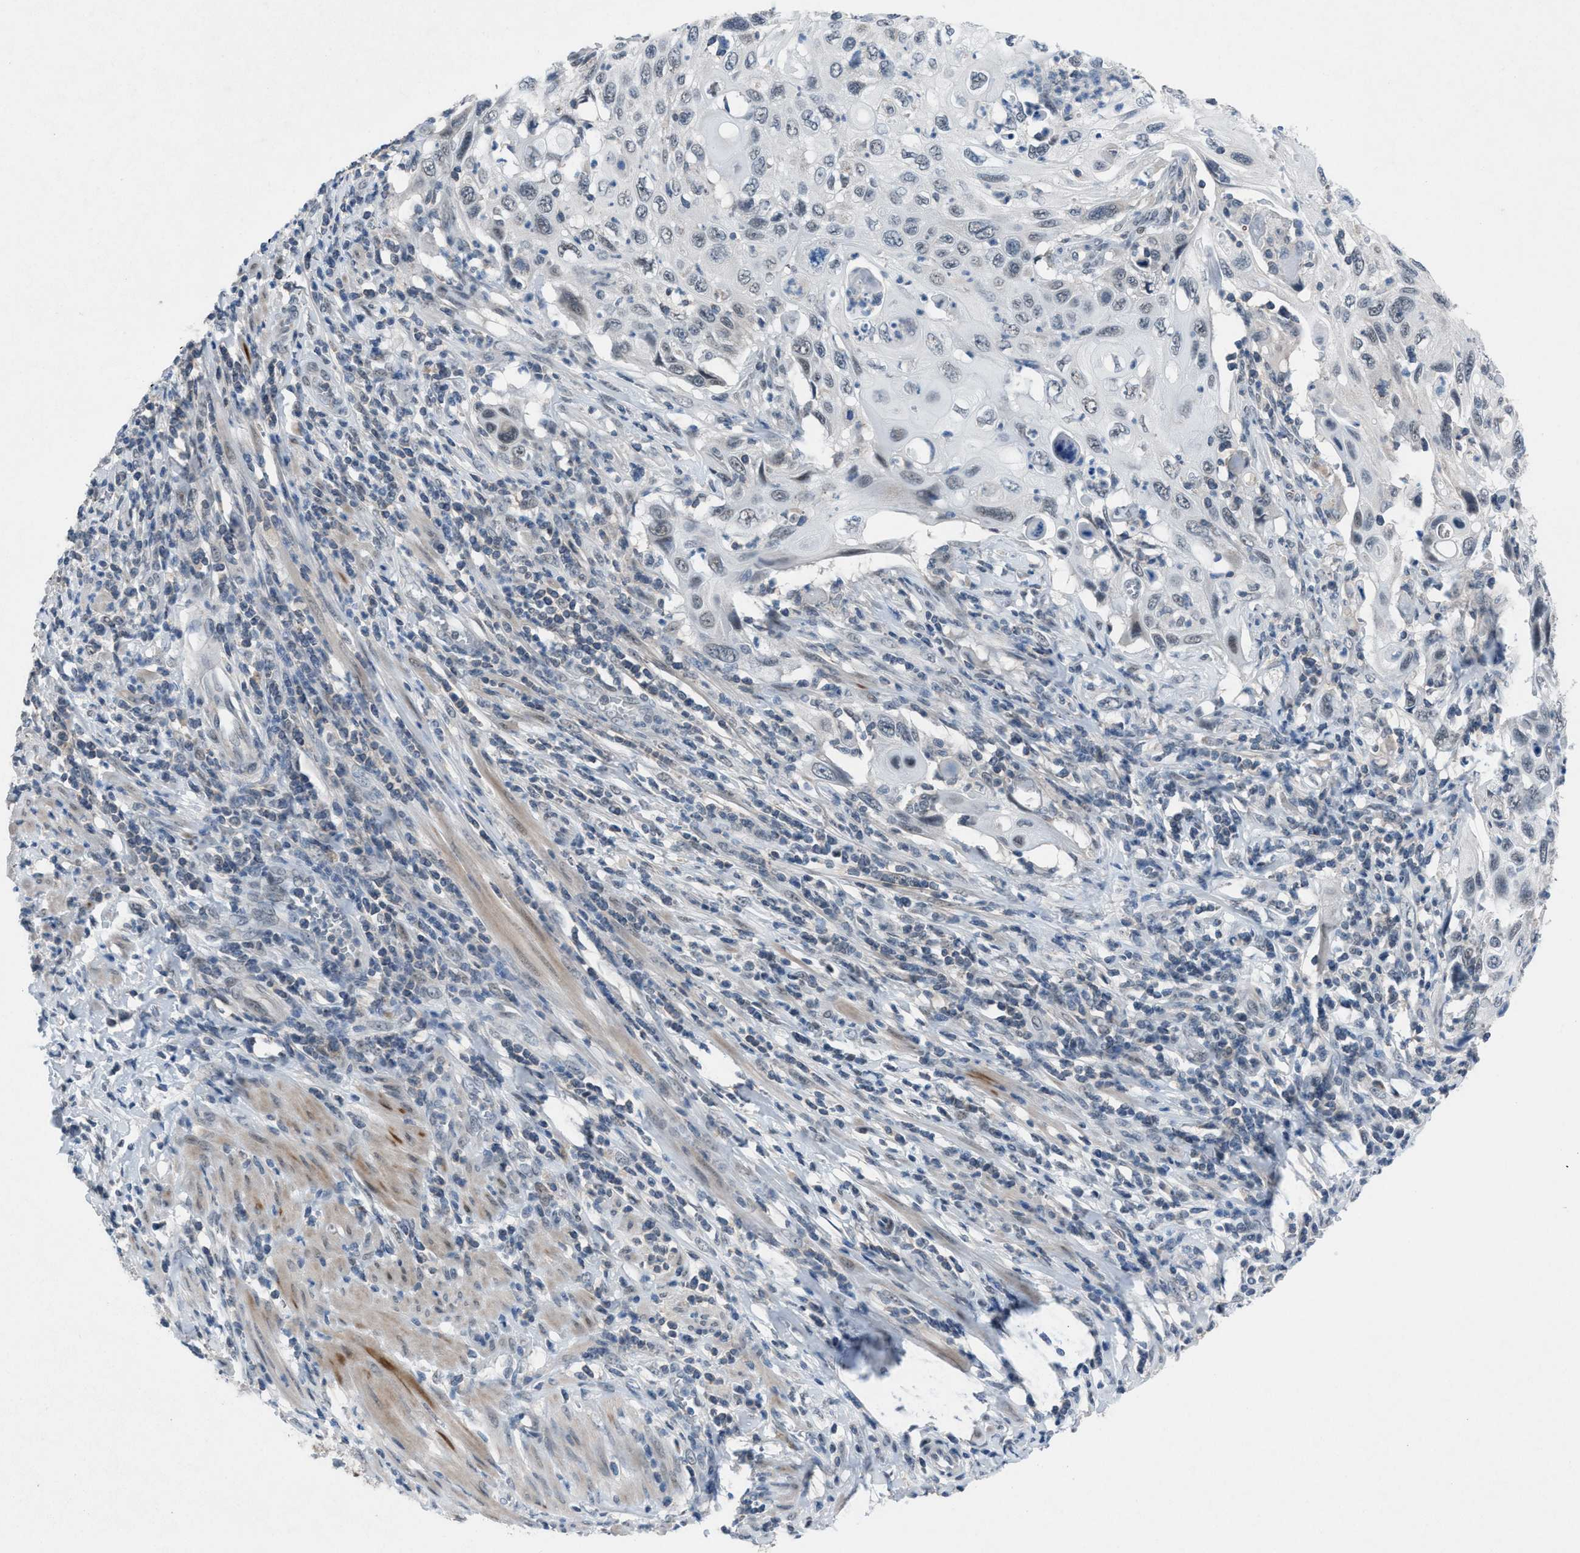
{"staining": {"intensity": "negative", "quantity": "none", "location": "none"}, "tissue": "cervical cancer", "cell_type": "Tumor cells", "image_type": "cancer", "snomed": [{"axis": "morphology", "description": "Squamous cell carcinoma, NOS"}, {"axis": "topography", "description": "Cervix"}], "caption": "Immunohistochemistry (IHC) of human cervical cancer (squamous cell carcinoma) exhibits no positivity in tumor cells. (DAB immunohistochemistry with hematoxylin counter stain).", "gene": "ANAPC11", "patient": {"sex": "female", "age": 70}}